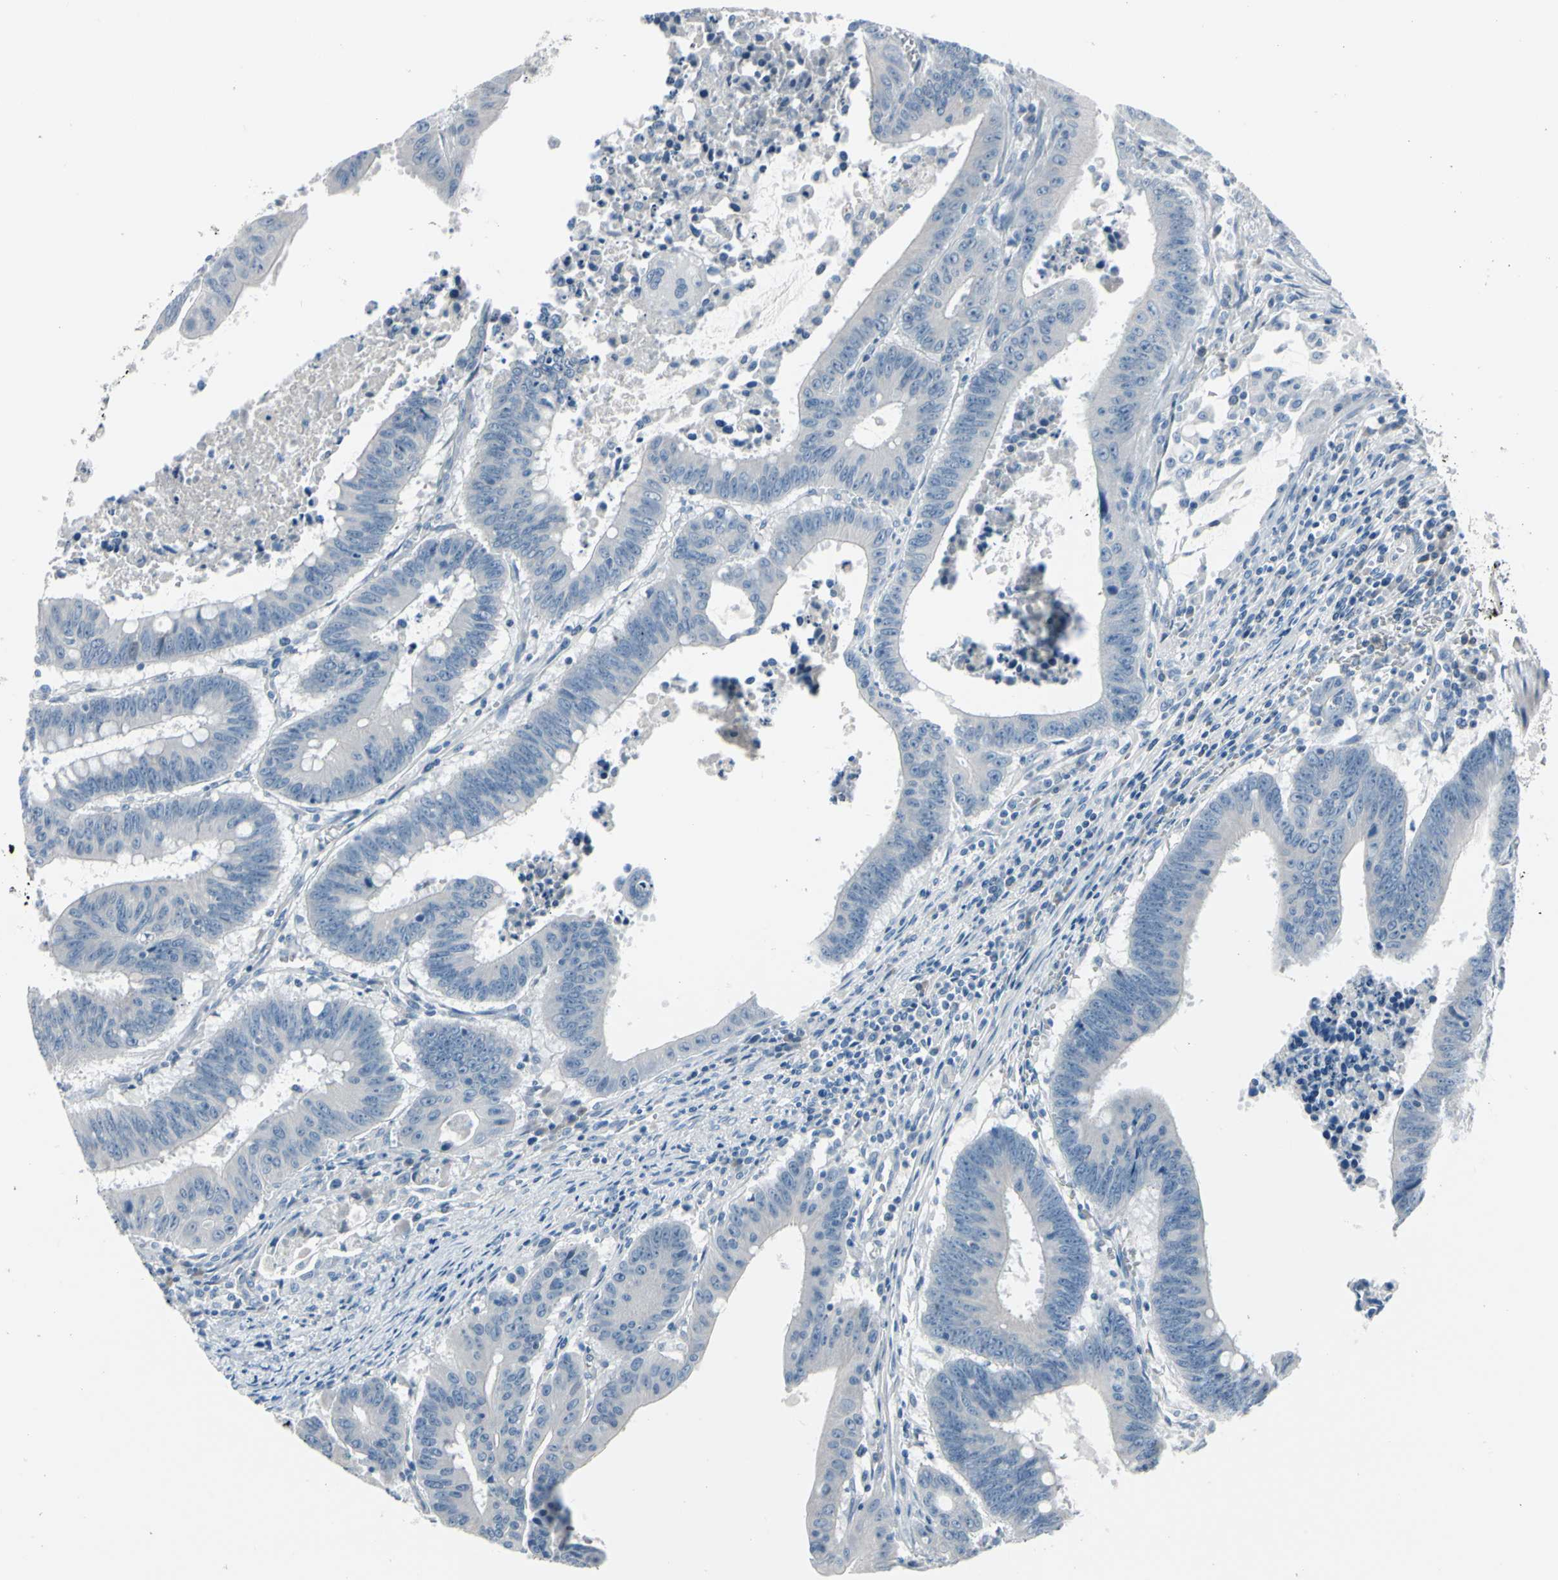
{"staining": {"intensity": "negative", "quantity": "none", "location": "none"}, "tissue": "colorectal cancer", "cell_type": "Tumor cells", "image_type": "cancer", "snomed": [{"axis": "morphology", "description": "Adenocarcinoma, NOS"}, {"axis": "topography", "description": "Colon"}], "caption": "Adenocarcinoma (colorectal) was stained to show a protein in brown. There is no significant expression in tumor cells. (DAB IHC with hematoxylin counter stain).", "gene": "PGR", "patient": {"sex": "male", "age": 45}}